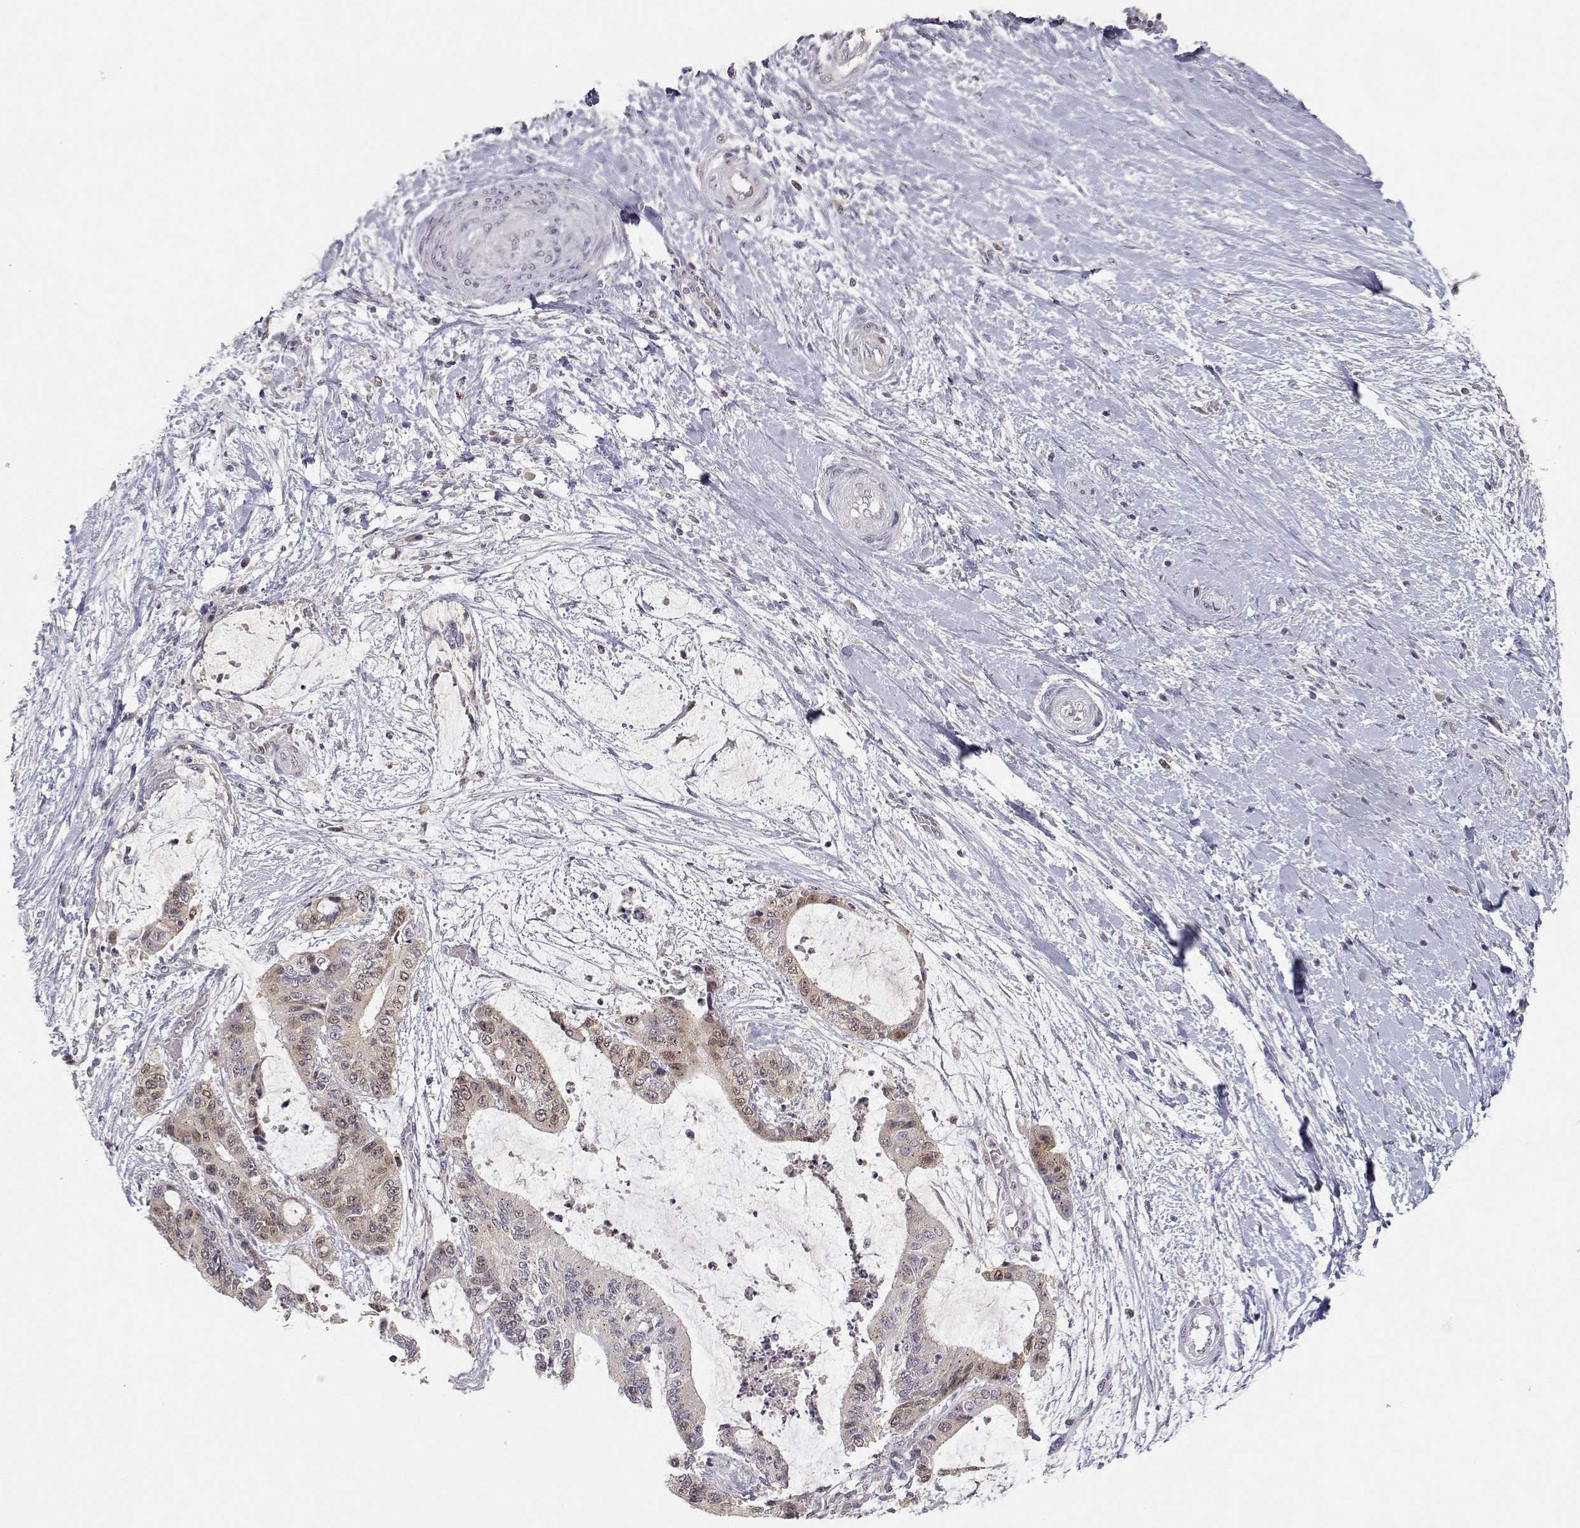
{"staining": {"intensity": "weak", "quantity": "25%-75%", "location": "cytoplasmic/membranous"}, "tissue": "liver cancer", "cell_type": "Tumor cells", "image_type": "cancer", "snomed": [{"axis": "morphology", "description": "Cholangiocarcinoma"}, {"axis": "topography", "description": "Liver"}], "caption": "Liver cholangiocarcinoma stained with a brown dye displays weak cytoplasmic/membranous positive staining in about 25%-75% of tumor cells.", "gene": "RAD51", "patient": {"sex": "female", "age": 73}}